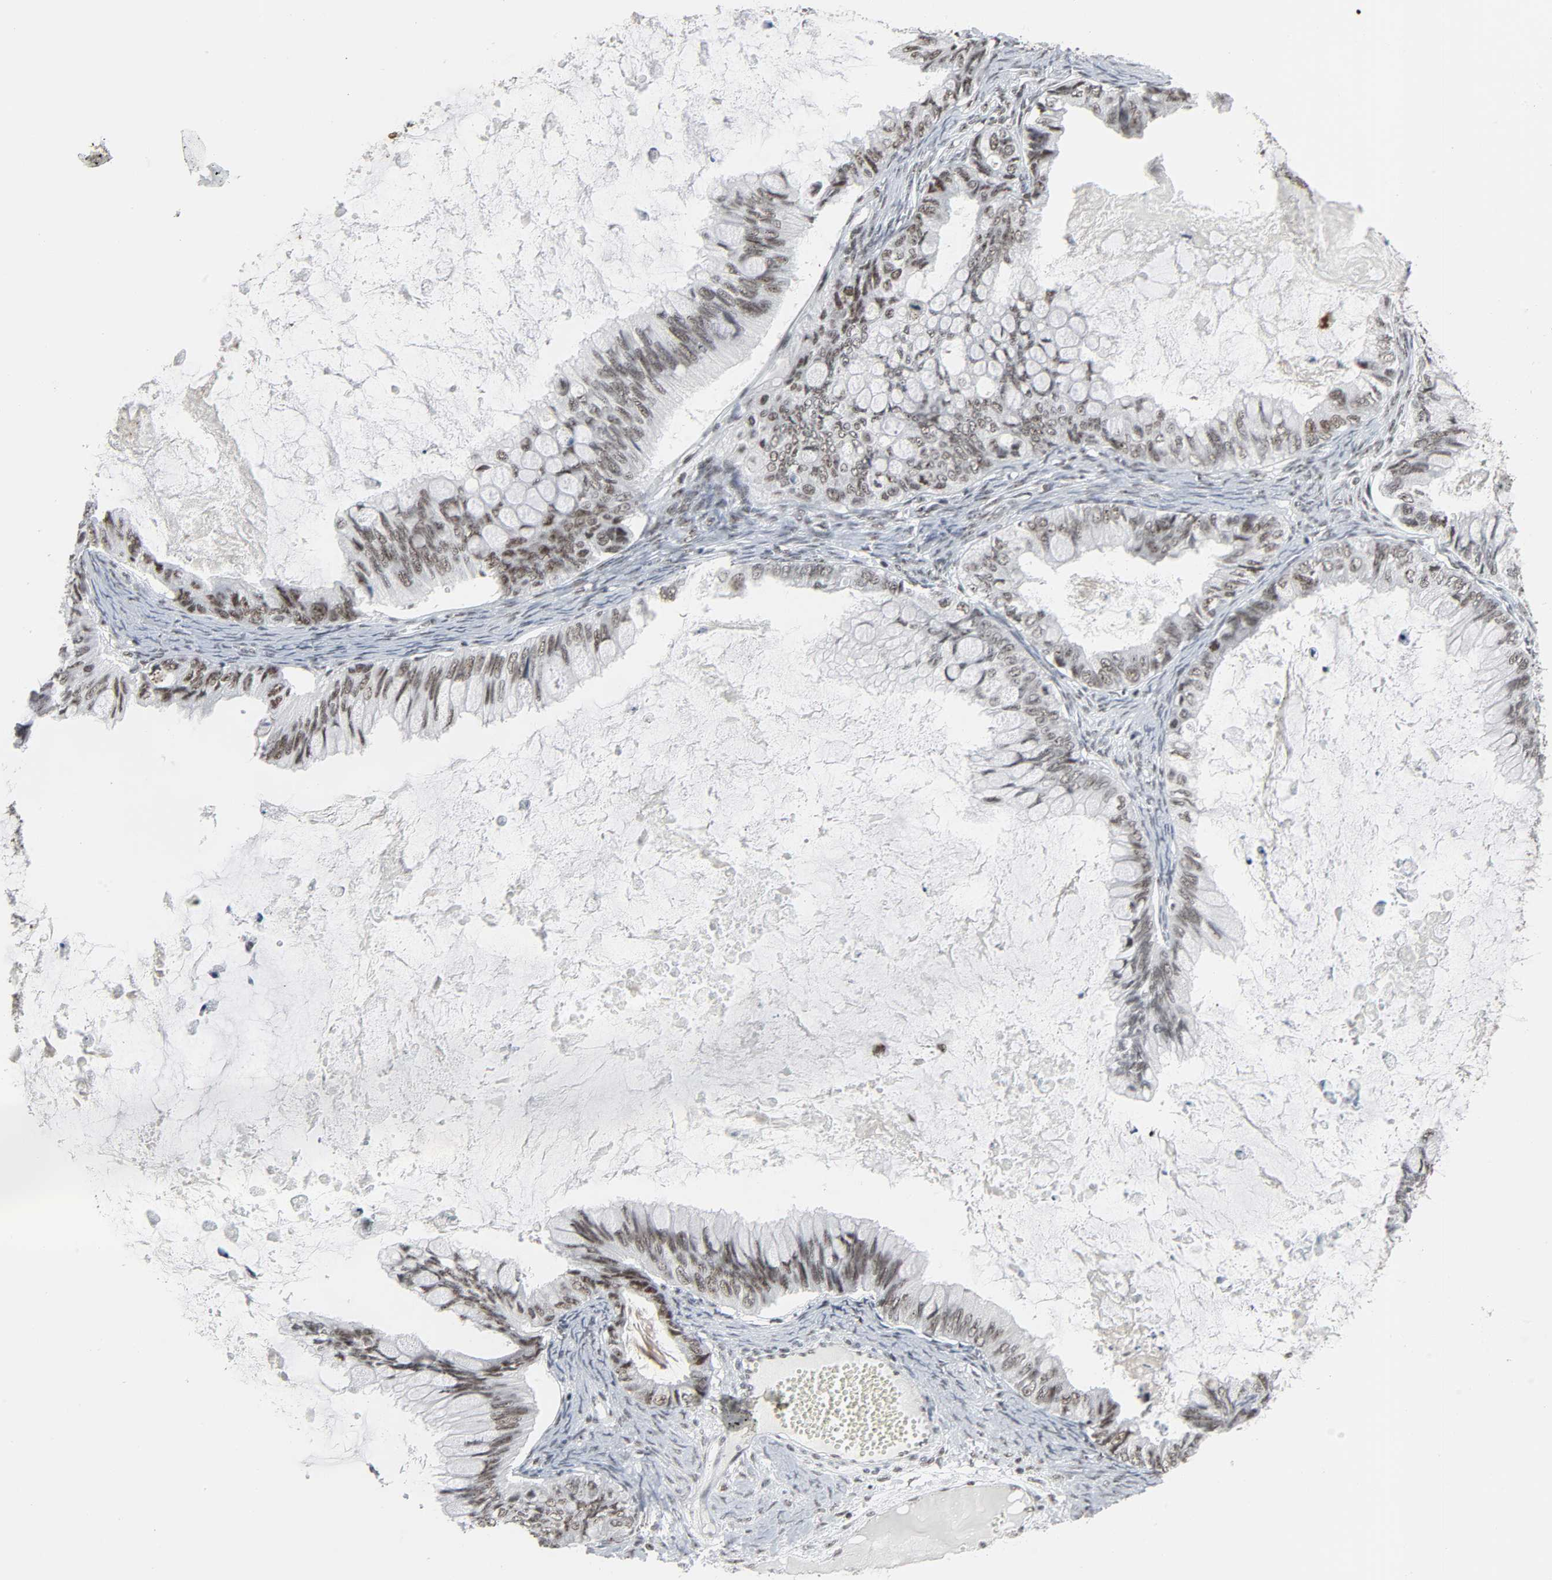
{"staining": {"intensity": "weak", "quantity": ">75%", "location": "nuclear"}, "tissue": "ovarian cancer", "cell_type": "Tumor cells", "image_type": "cancer", "snomed": [{"axis": "morphology", "description": "Cystadenocarcinoma, mucinous, NOS"}, {"axis": "topography", "description": "Ovary"}], "caption": "Ovarian cancer stained for a protein (brown) reveals weak nuclear positive expression in about >75% of tumor cells.", "gene": "CDK7", "patient": {"sex": "female", "age": 80}}